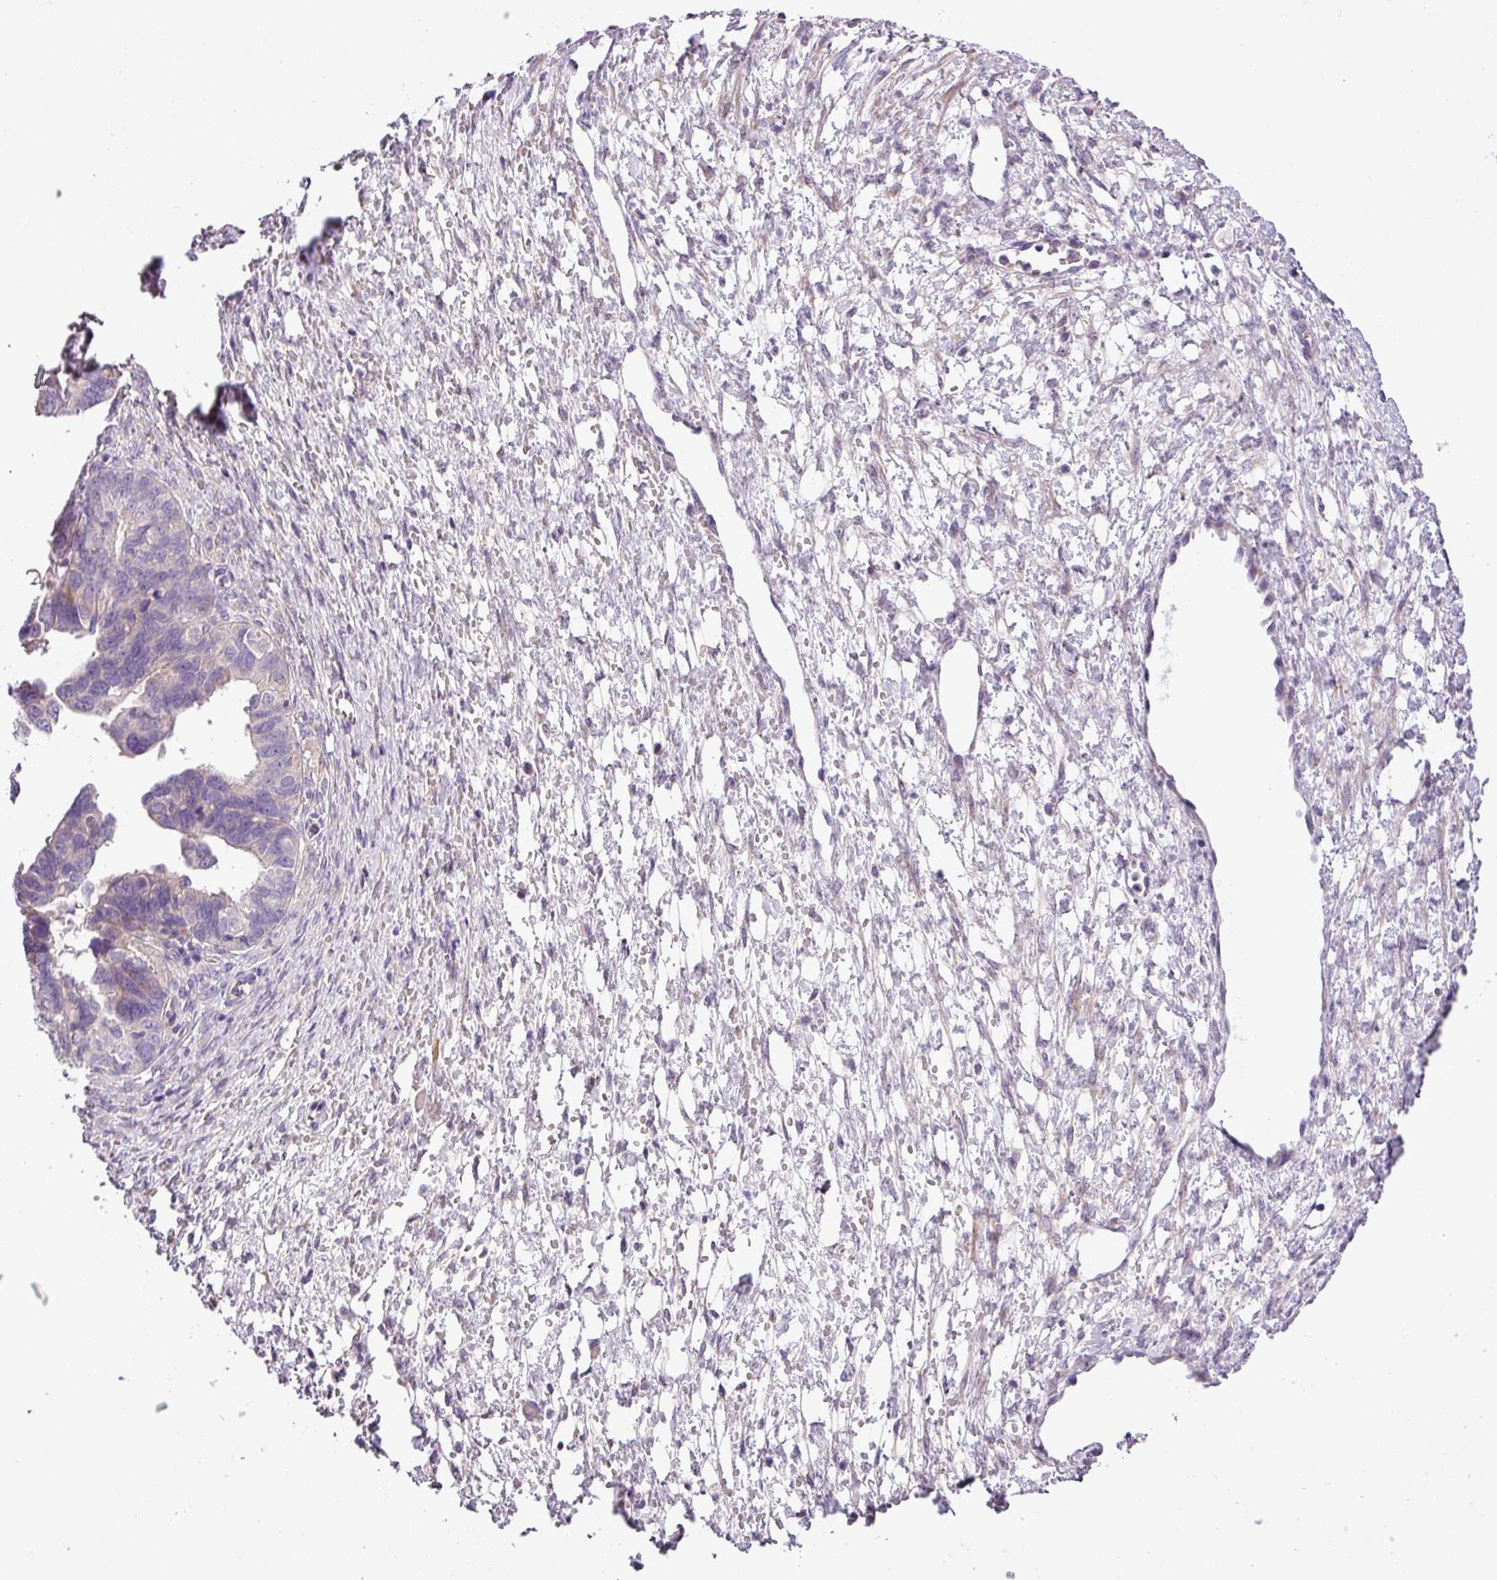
{"staining": {"intensity": "negative", "quantity": "none", "location": "none"}, "tissue": "ovarian cancer", "cell_type": "Tumor cells", "image_type": "cancer", "snomed": [{"axis": "morphology", "description": "Cystadenocarcinoma, serous, NOS"}, {"axis": "topography", "description": "Ovary"}], "caption": "Serous cystadenocarcinoma (ovarian) was stained to show a protein in brown. There is no significant expression in tumor cells.", "gene": "MOCS3", "patient": {"sex": "female", "age": 64}}